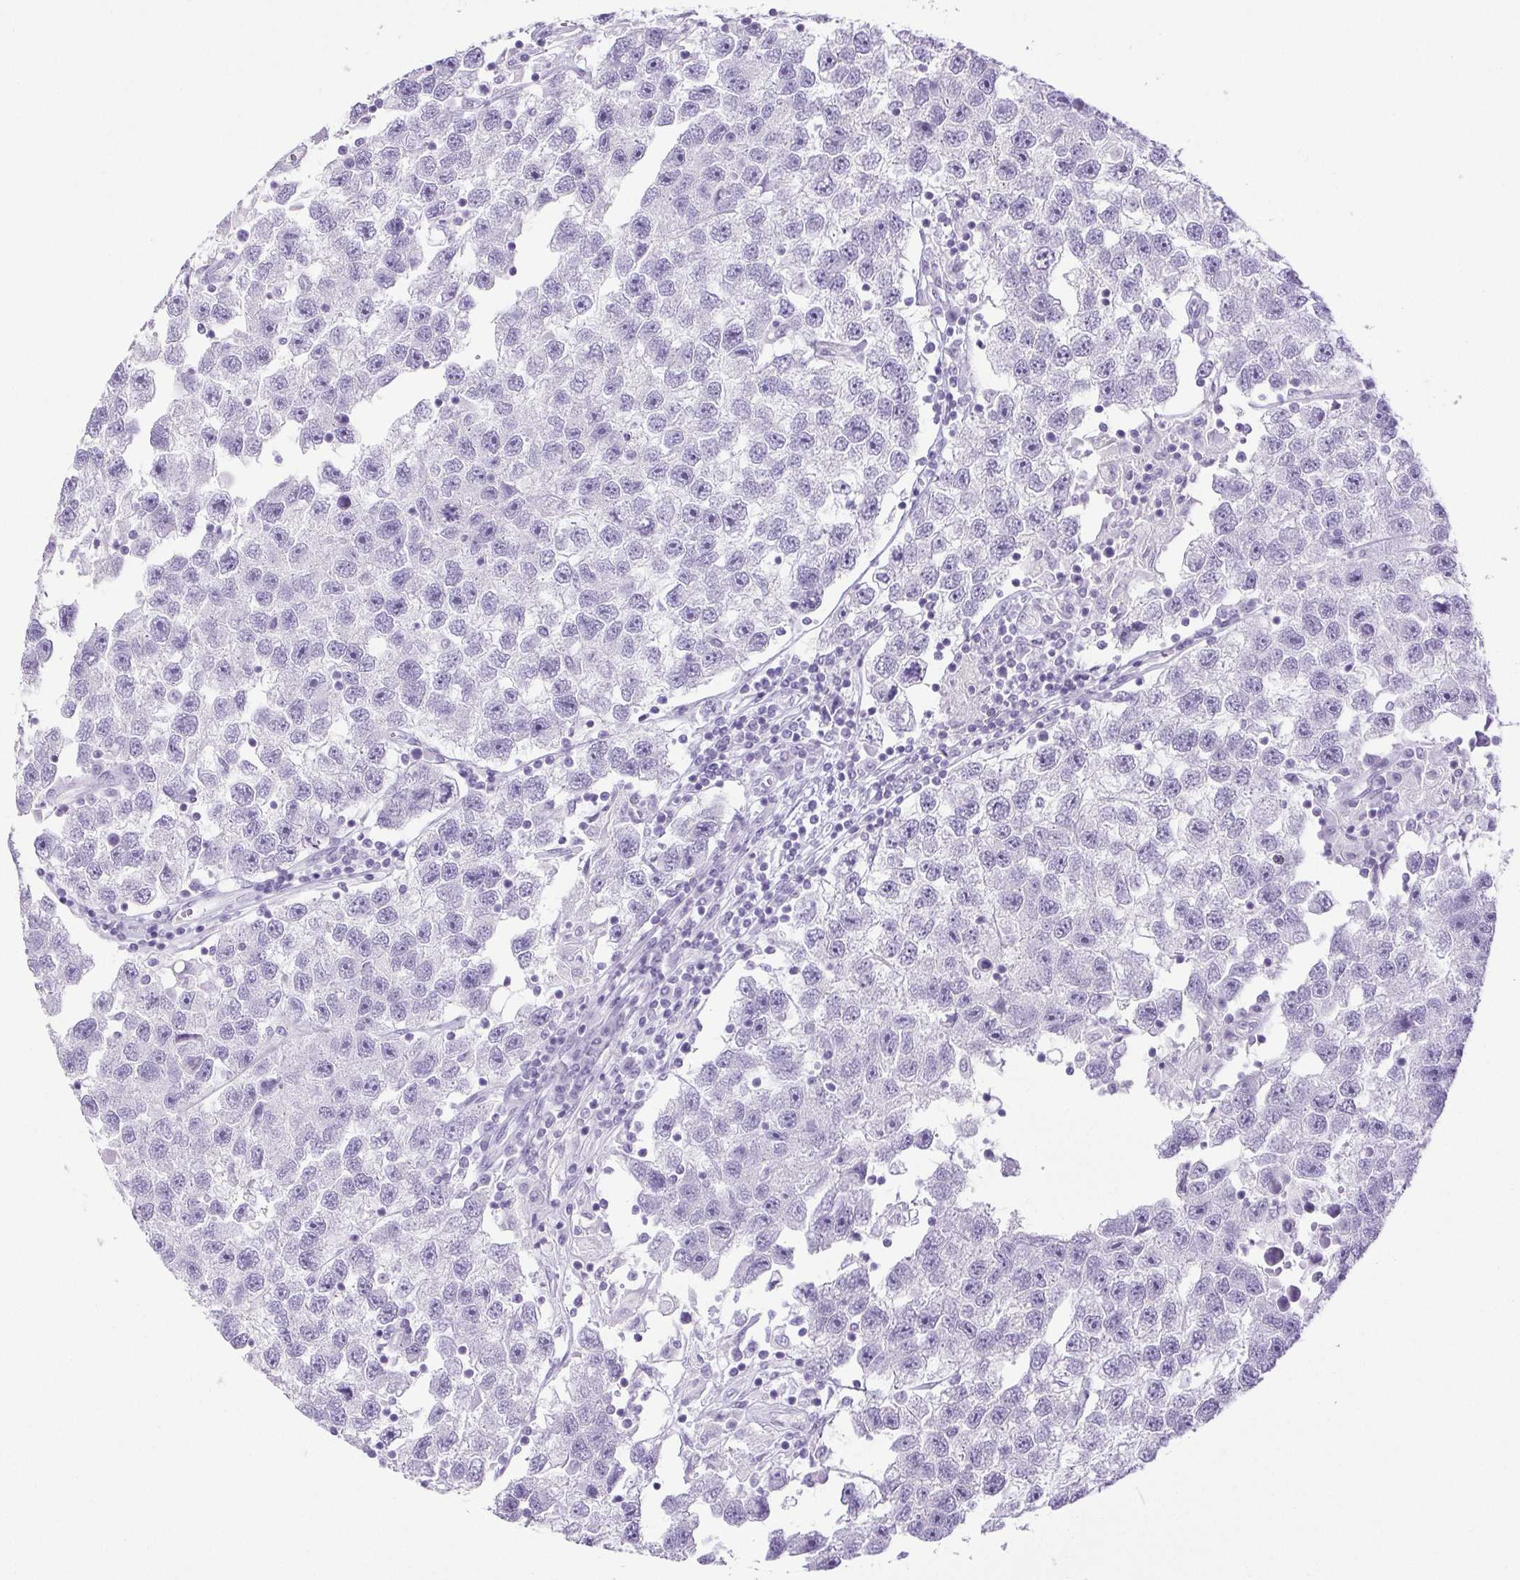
{"staining": {"intensity": "negative", "quantity": "none", "location": "none"}, "tissue": "testis cancer", "cell_type": "Tumor cells", "image_type": "cancer", "snomed": [{"axis": "morphology", "description": "Seminoma, NOS"}, {"axis": "topography", "description": "Testis"}], "caption": "A micrograph of testis cancer stained for a protein demonstrates no brown staining in tumor cells. The staining is performed using DAB (3,3'-diaminobenzidine) brown chromogen with nuclei counter-stained in using hematoxylin.", "gene": "HLA-G", "patient": {"sex": "male", "age": 26}}